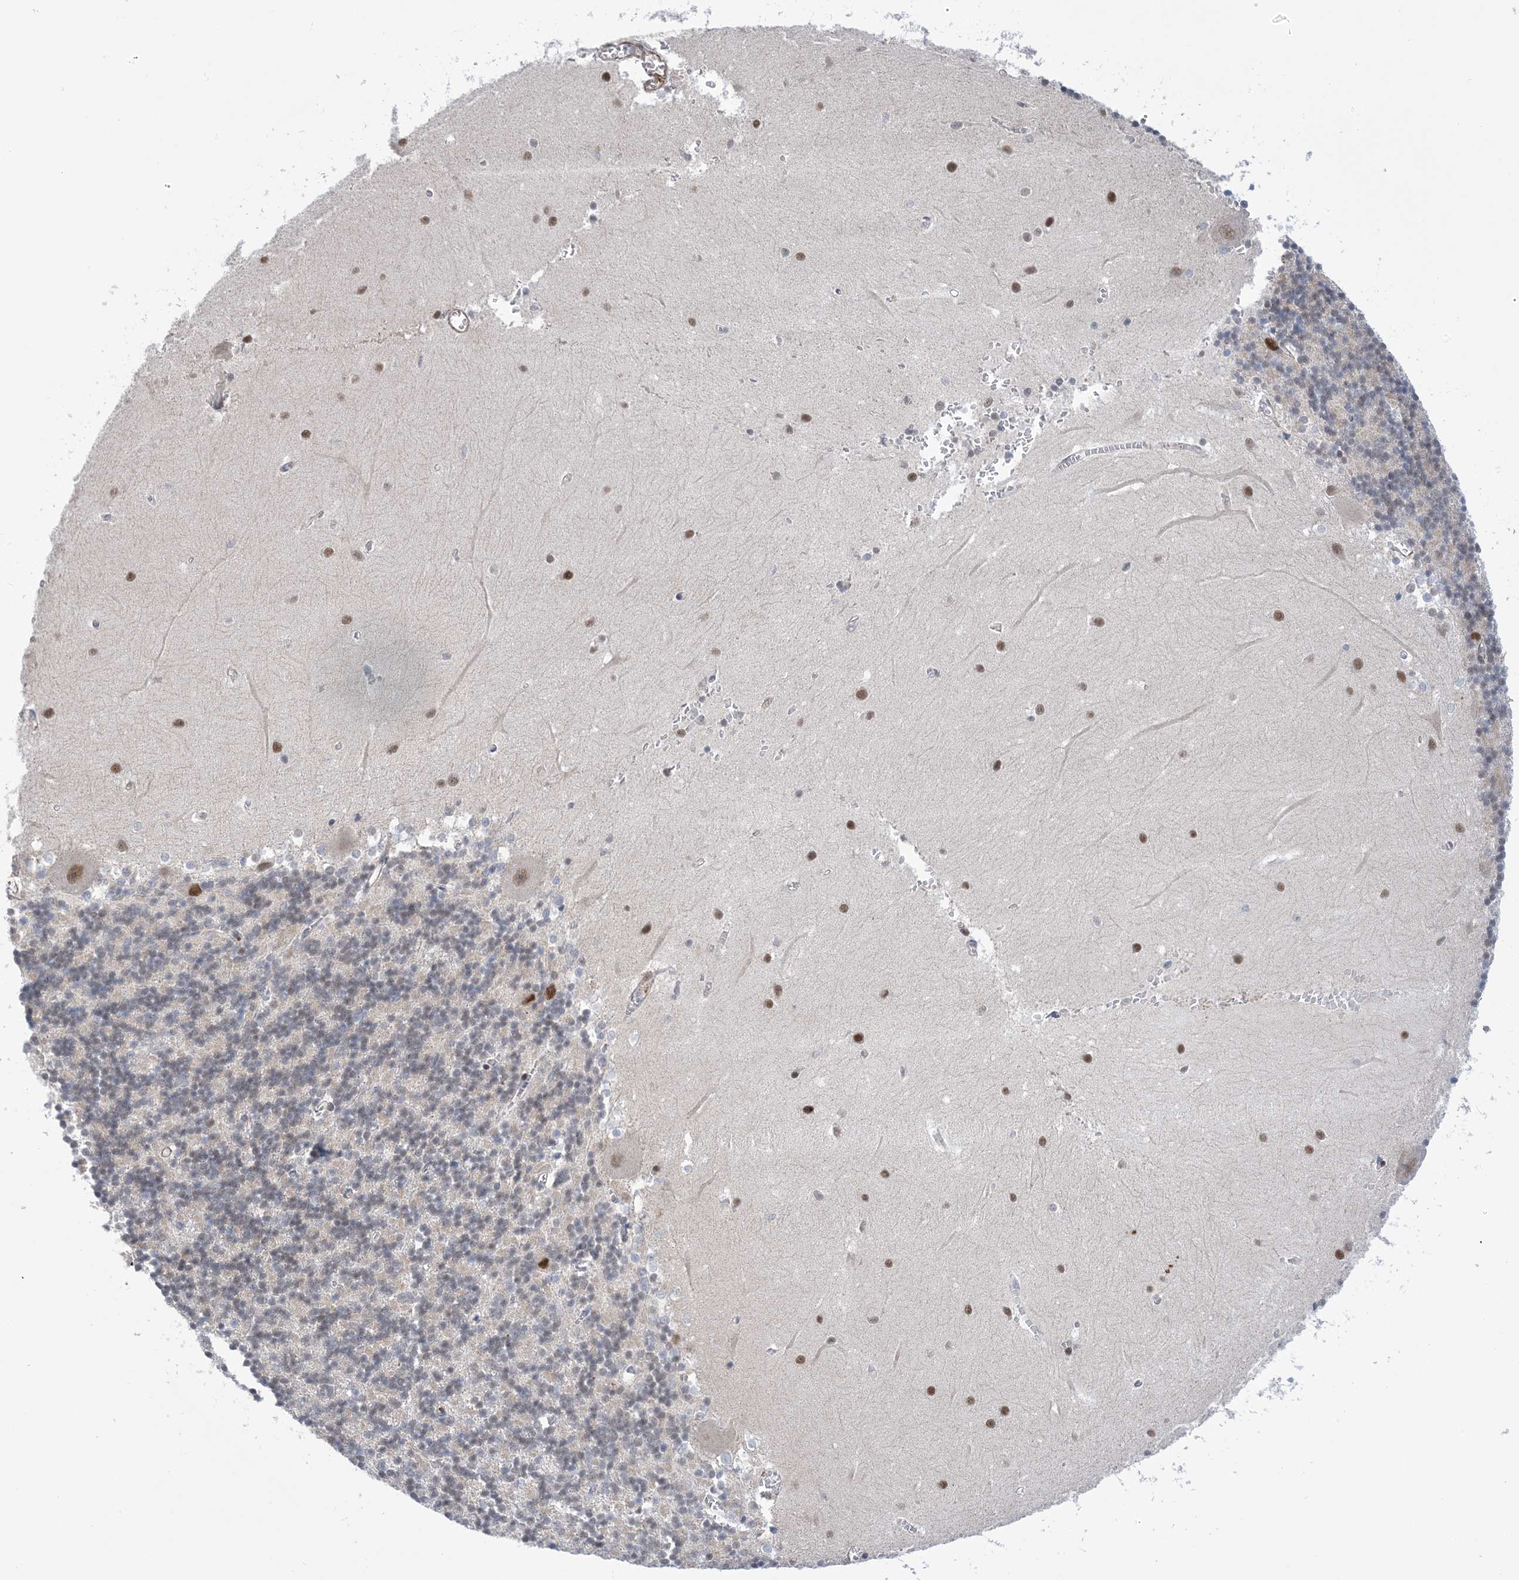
{"staining": {"intensity": "negative", "quantity": "none", "location": "none"}, "tissue": "cerebellum", "cell_type": "Cells in granular layer", "image_type": "normal", "snomed": [{"axis": "morphology", "description": "Normal tissue, NOS"}, {"axis": "topography", "description": "Cerebellum"}], "caption": "Normal cerebellum was stained to show a protein in brown. There is no significant expression in cells in granular layer. (Immunohistochemistry (ihc), brightfield microscopy, high magnification).", "gene": "ZNF8", "patient": {"sex": "male", "age": 37}}